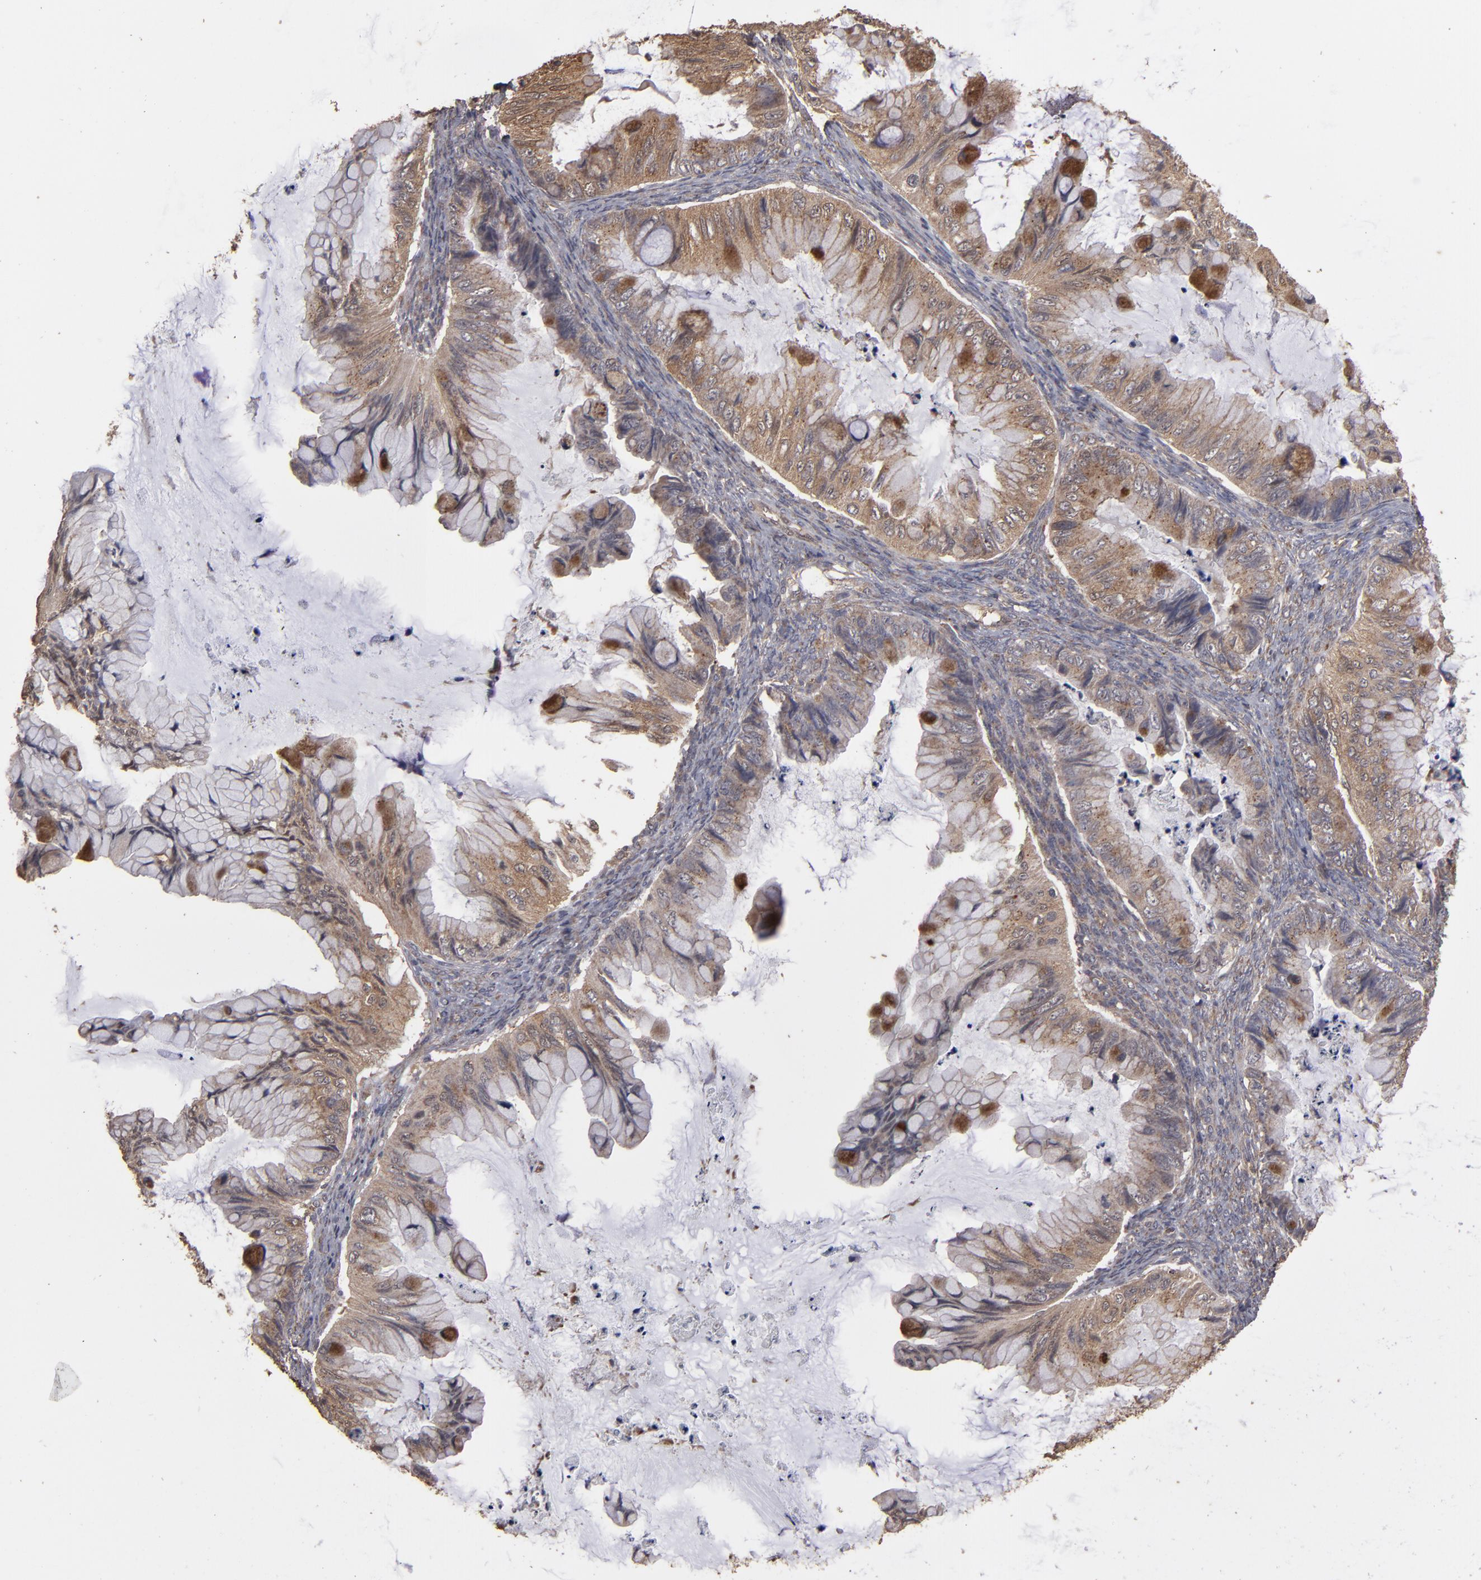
{"staining": {"intensity": "moderate", "quantity": ">75%", "location": "cytoplasmic/membranous"}, "tissue": "ovarian cancer", "cell_type": "Tumor cells", "image_type": "cancer", "snomed": [{"axis": "morphology", "description": "Cystadenocarcinoma, mucinous, NOS"}, {"axis": "topography", "description": "Ovary"}], "caption": "Tumor cells exhibit medium levels of moderate cytoplasmic/membranous positivity in approximately >75% of cells in ovarian mucinous cystadenocarcinoma. Immunohistochemistry (ihc) stains the protein of interest in brown and the nuclei are stained blue.", "gene": "MMP2", "patient": {"sex": "female", "age": 36}}